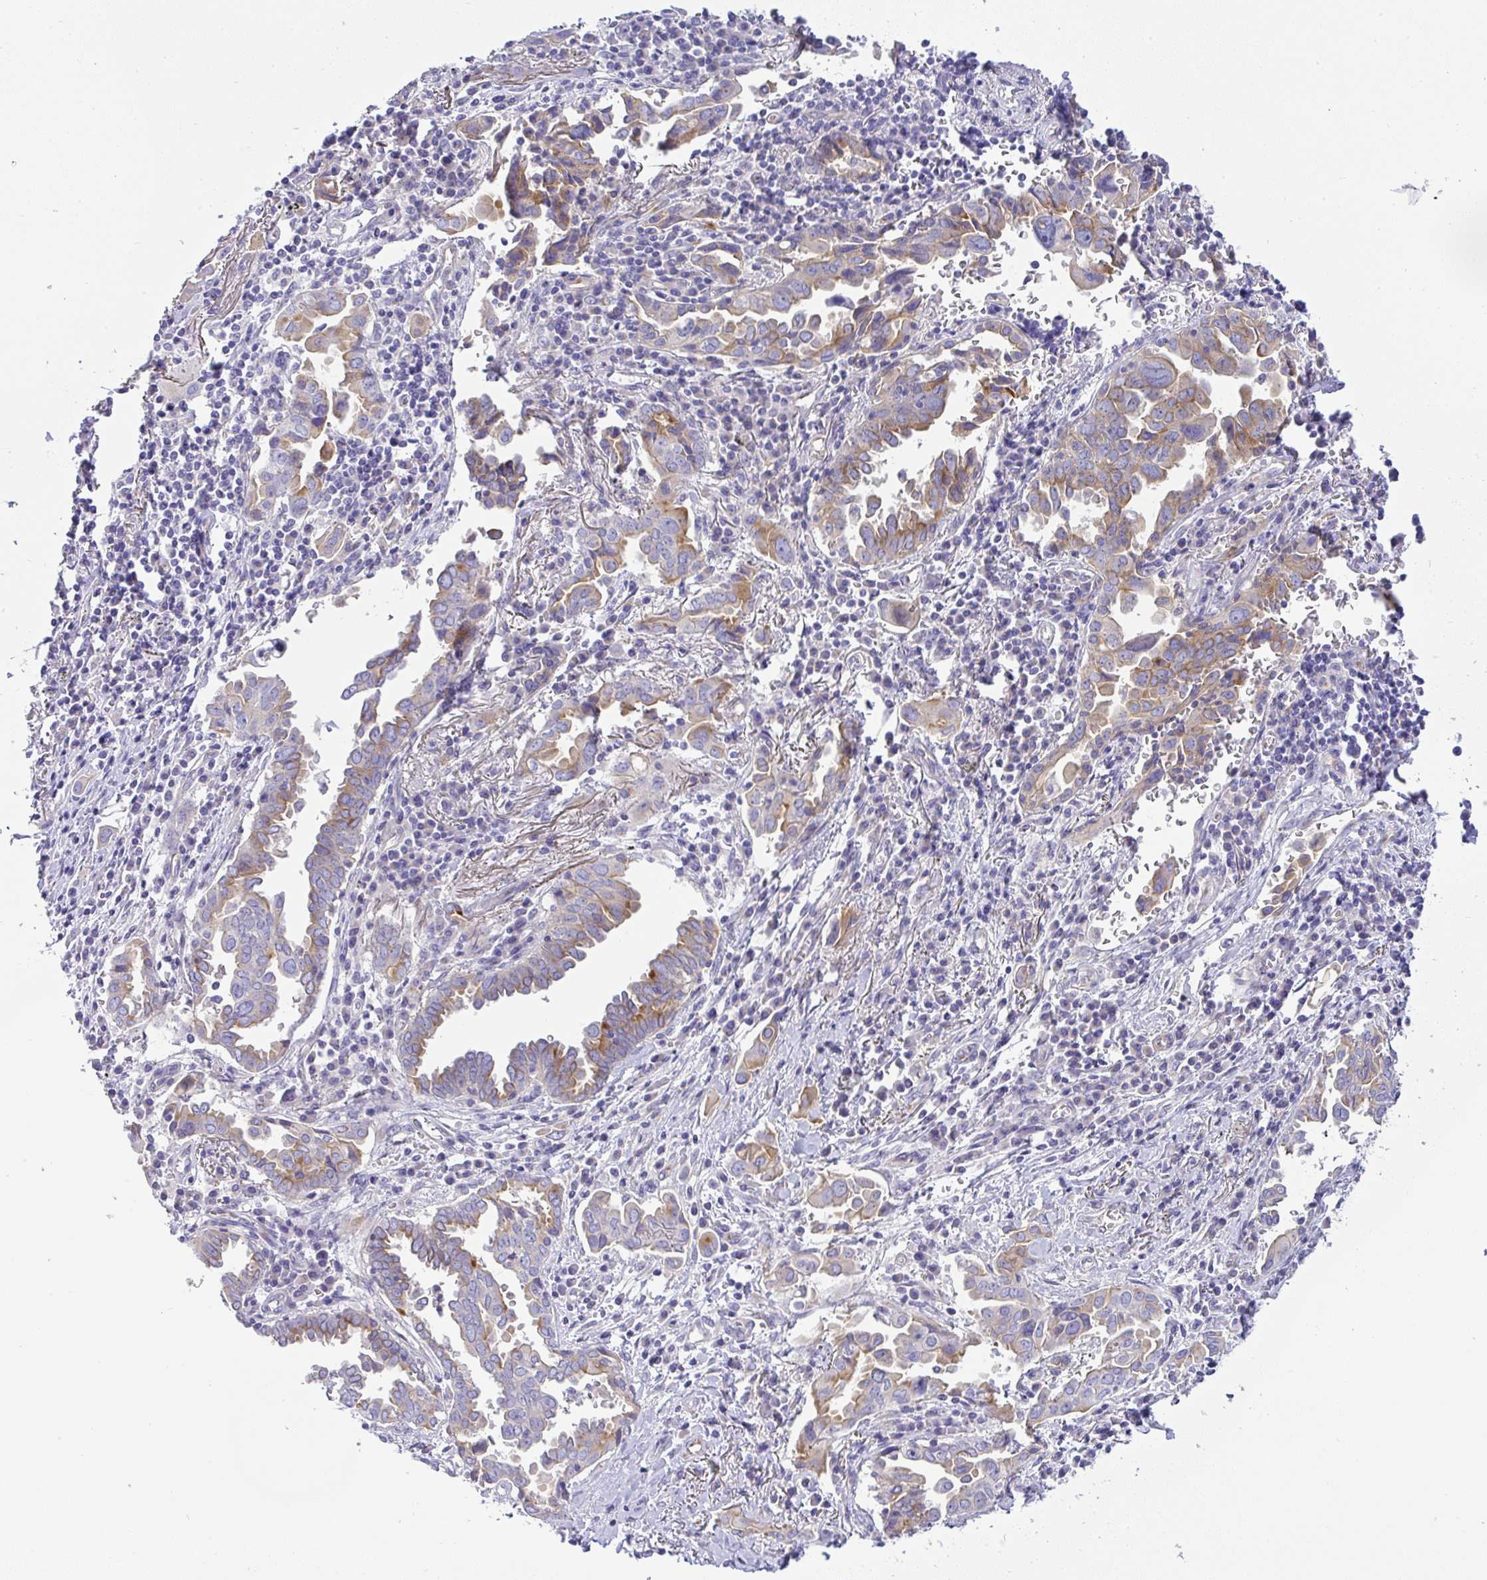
{"staining": {"intensity": "moderate", "quantity": "25%-75%", "location": "cytoplasmic/membranous"}, "tissue": "lung cancer", "cell_type": "Tumor cells", "image_type": "cancer", "snomed": [{"axis": "morphology", "description": "Adenocarcinoma, NOS"}, {"axis": "topography", "description": "Lung"}], "caption": "There is medium levels of moderate cytoplasmic/membranous expression in tumor cells of lung adenocarcinoma, as demonstrated by immunohistochemical staining (brown color).", "gene": "FAM177A1", "patient": {"sex": "male", "age": 76}}